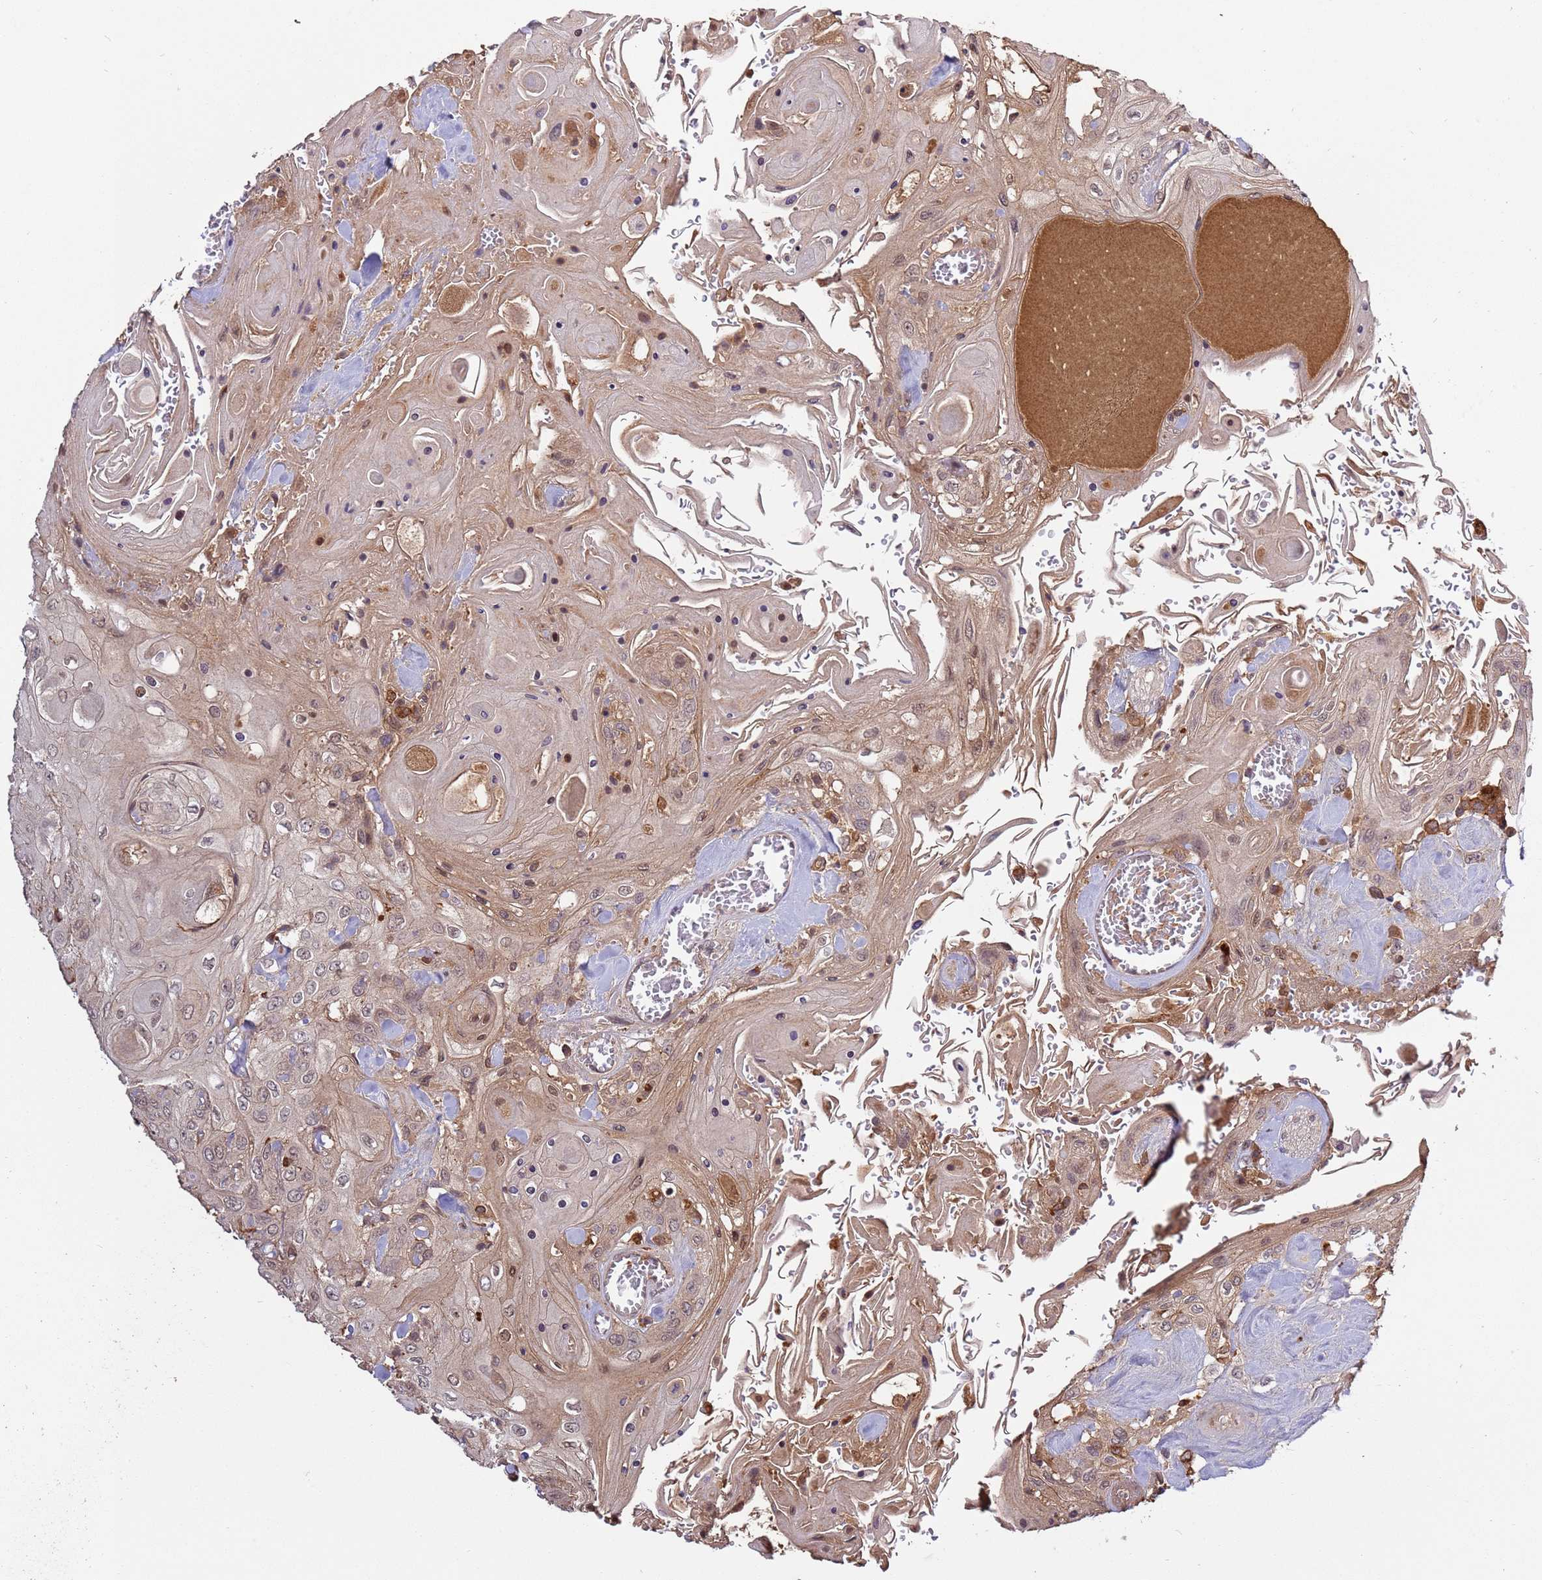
{"staining": {"intensity": "moderate", "quantity": "25%-75%", "location": "cytoplasmic/membranous,nuclear"}, "tissue": "head and neck cancer", "cell_type": "Tumor cells", "image_type": "cancer", "snomed": [{"axis": "morphology", "description": "Squamous cell carcinoma, NOS"}, {"axis": "topography", "description": "Head-Neck"}], "caption": "Moderate cytoplasmic/membranous and nuclear staining for a protein is present in about 25%-75% of tumor cells of head and neck cancer using immunohistochemistry.", "gene": "ZNF624", "patient": {"sex": "female", "age": 43}}